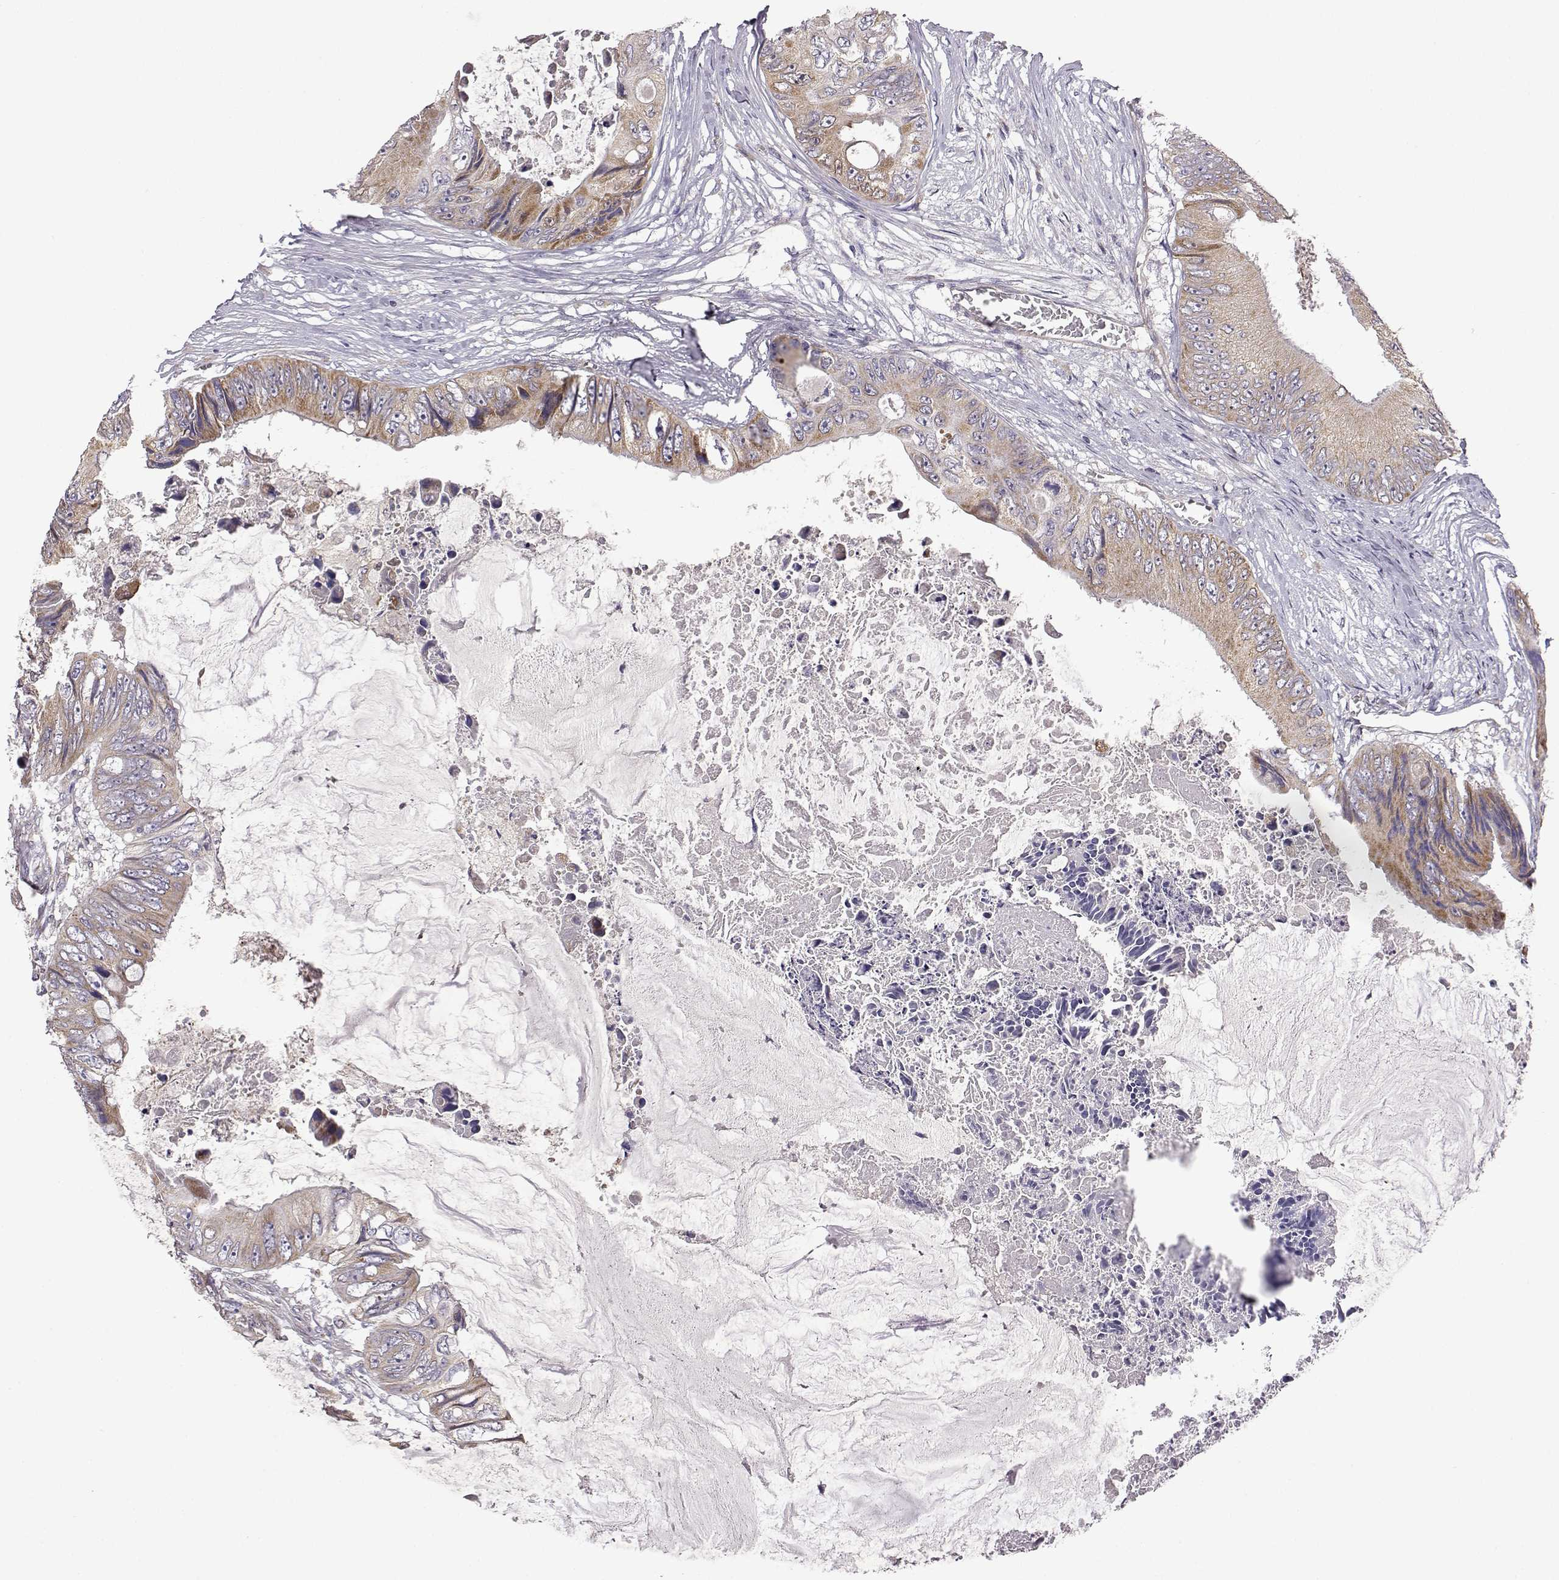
{"staining": {"intensity": "weak", "quantity": "25%-75%", "location": "cytoplasmic/membranous"}, "tissue": "colorectal cancer", "cell_type": "Tumor cells", "image_type": "cancer", "snomed": [{"axis": "morphology", "description": "Adenocarcinoma, NOS"}, {"axis": "topography", "description": "Rectum"}], "caption": "Tumor cells demonstrate low levels of weak cytoplasmic/membranous expression in approximately 25%-75% of cells in human colorectal adenocarcinoma.", "gene": "DDC", "patient": {"sex": "male", "age": 63}}